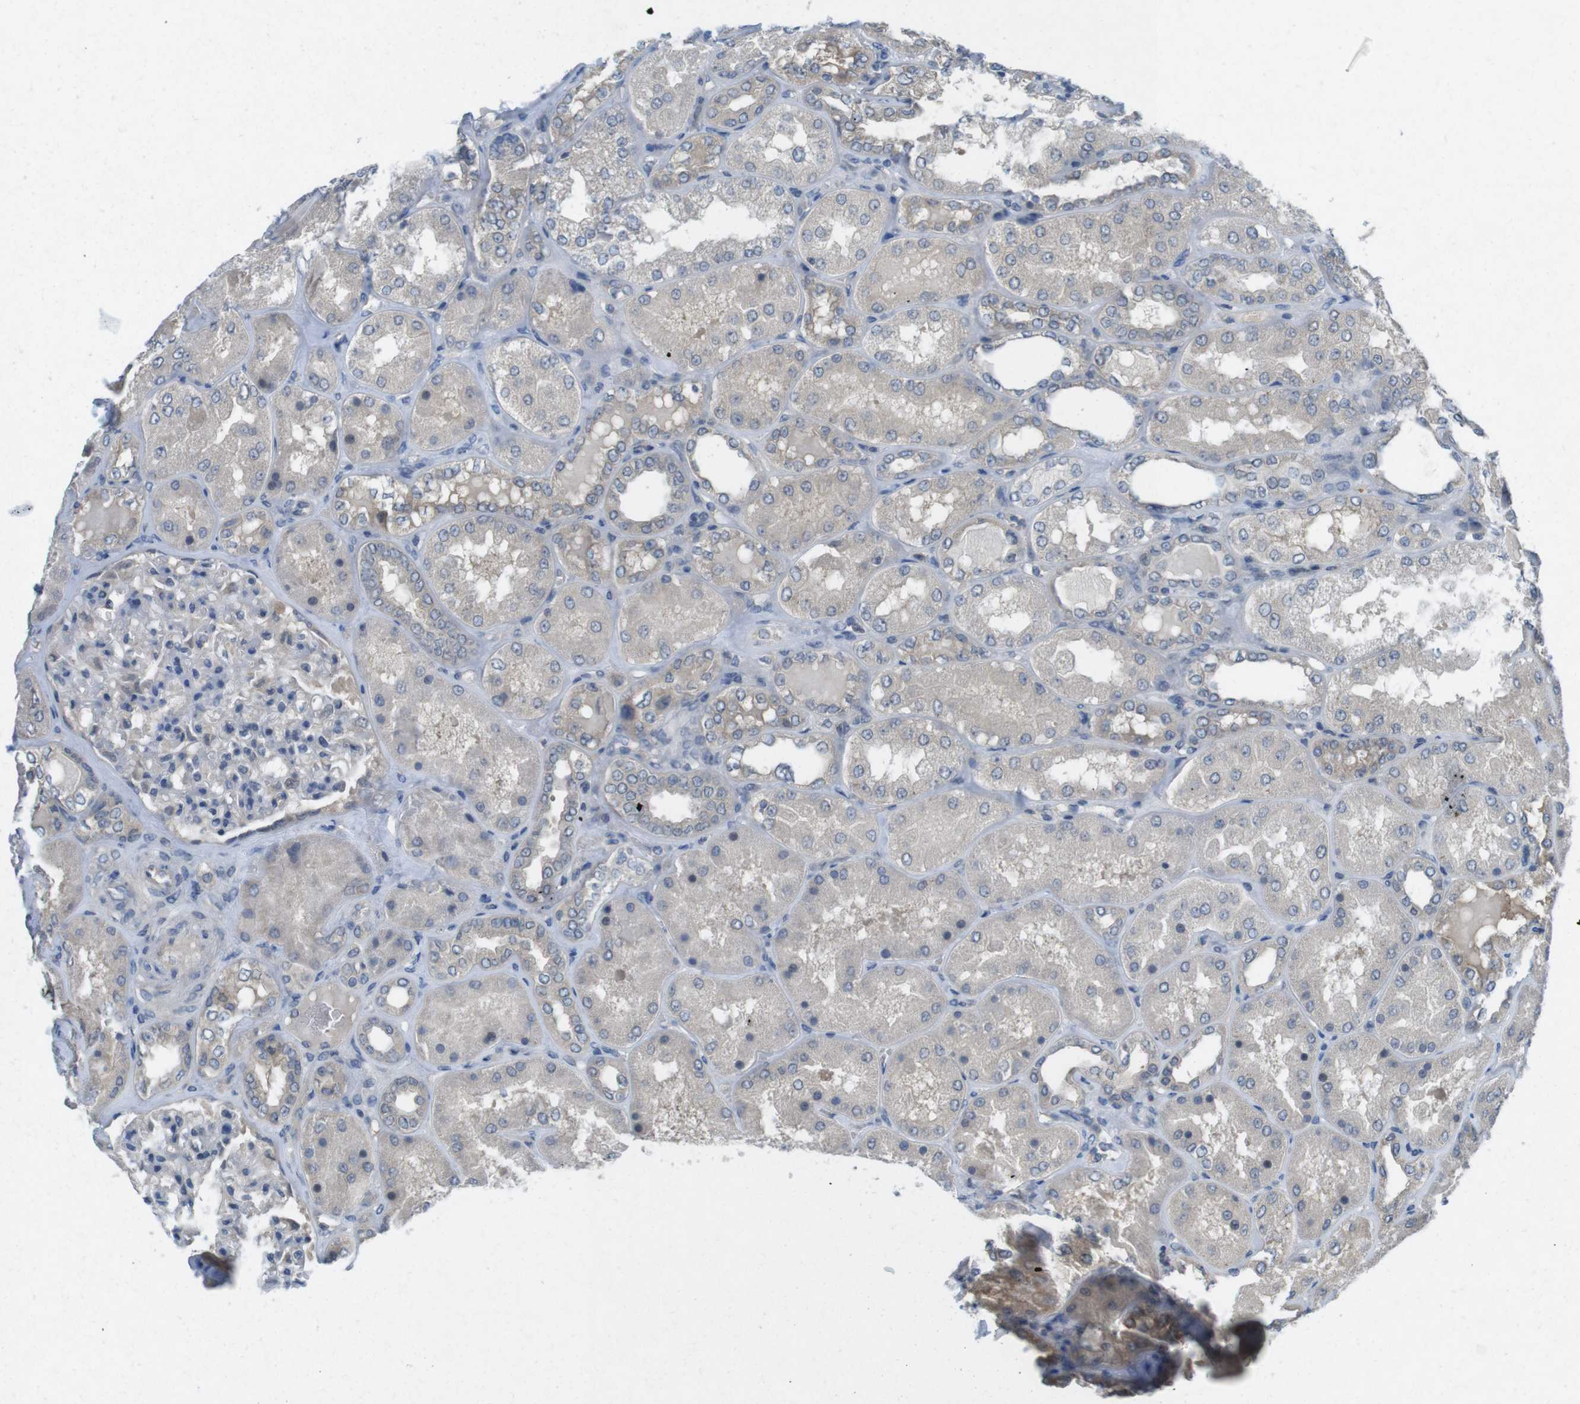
{"staining": {"intensity": "weak", "quantity": "25%-75%", "location": "cytoplasmic/membranous"}, "tissue": "kidney", "cell_type": "Cells in glomeruli", "image_type": "normal", "snomed": [{"axis": "morphology", "description": "Normal tissue, NOS"}, {"axis": "topography", "description": "Kidney"}], "caption": "Immunohistochemistry (IHC) of normal human kidney demonstrates low levels of weak cytoplasmic/membranous expression in approximately 25%-75% of cells in glomeruli. The protein is stained brown, and the nuclei are stained in blue (DAB IHC with brightfield microscopy, high magnification).", "gene": "SUGT1", "patient": {"sex": "female", "age": 56}}